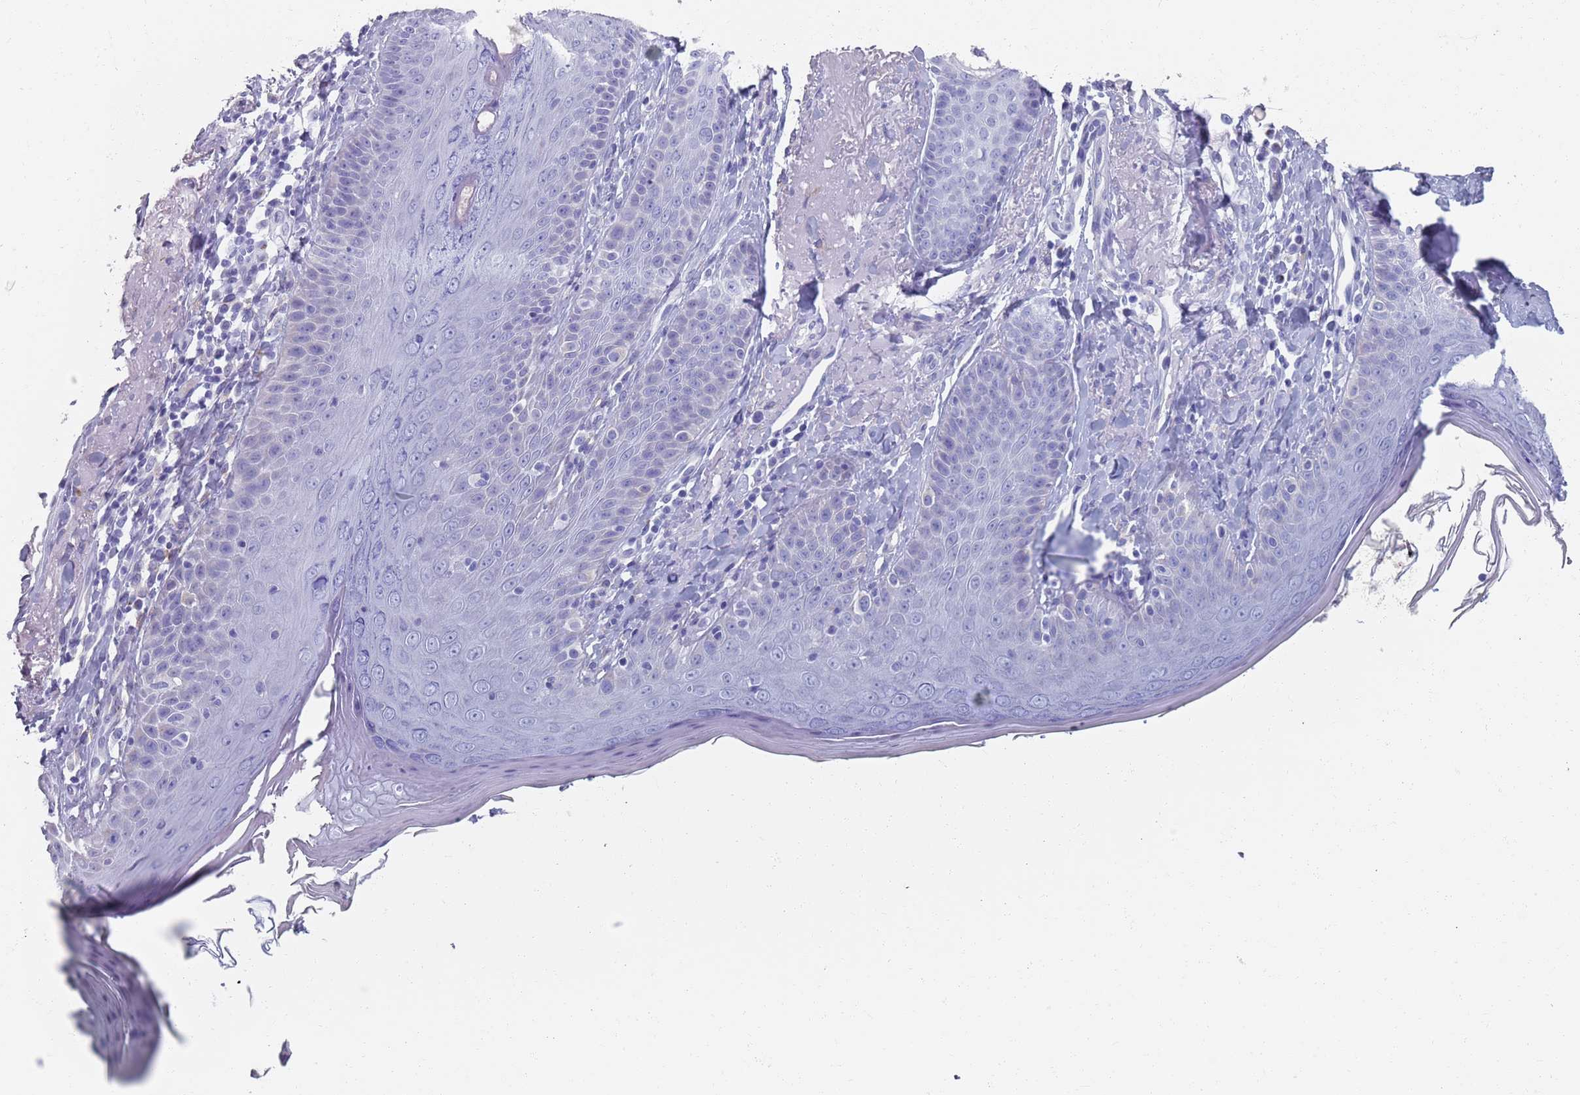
{"staining": {"intensity": "negative", "quantity": "none", "location": "none"}, "tissue": "skin", "cell_type": "Fibroblasts", "image_type": "normal", "snomed": [{"axis": "morphology", "description": "Normal tissue, NOS"}, {"axis": "topography", "description": "Skin"}], "caption": "The histopathology image displays no staining of fibroblasts in normal skin.", "gene": "PLOD1", "patient": {"sex": "male", "age": 57}}